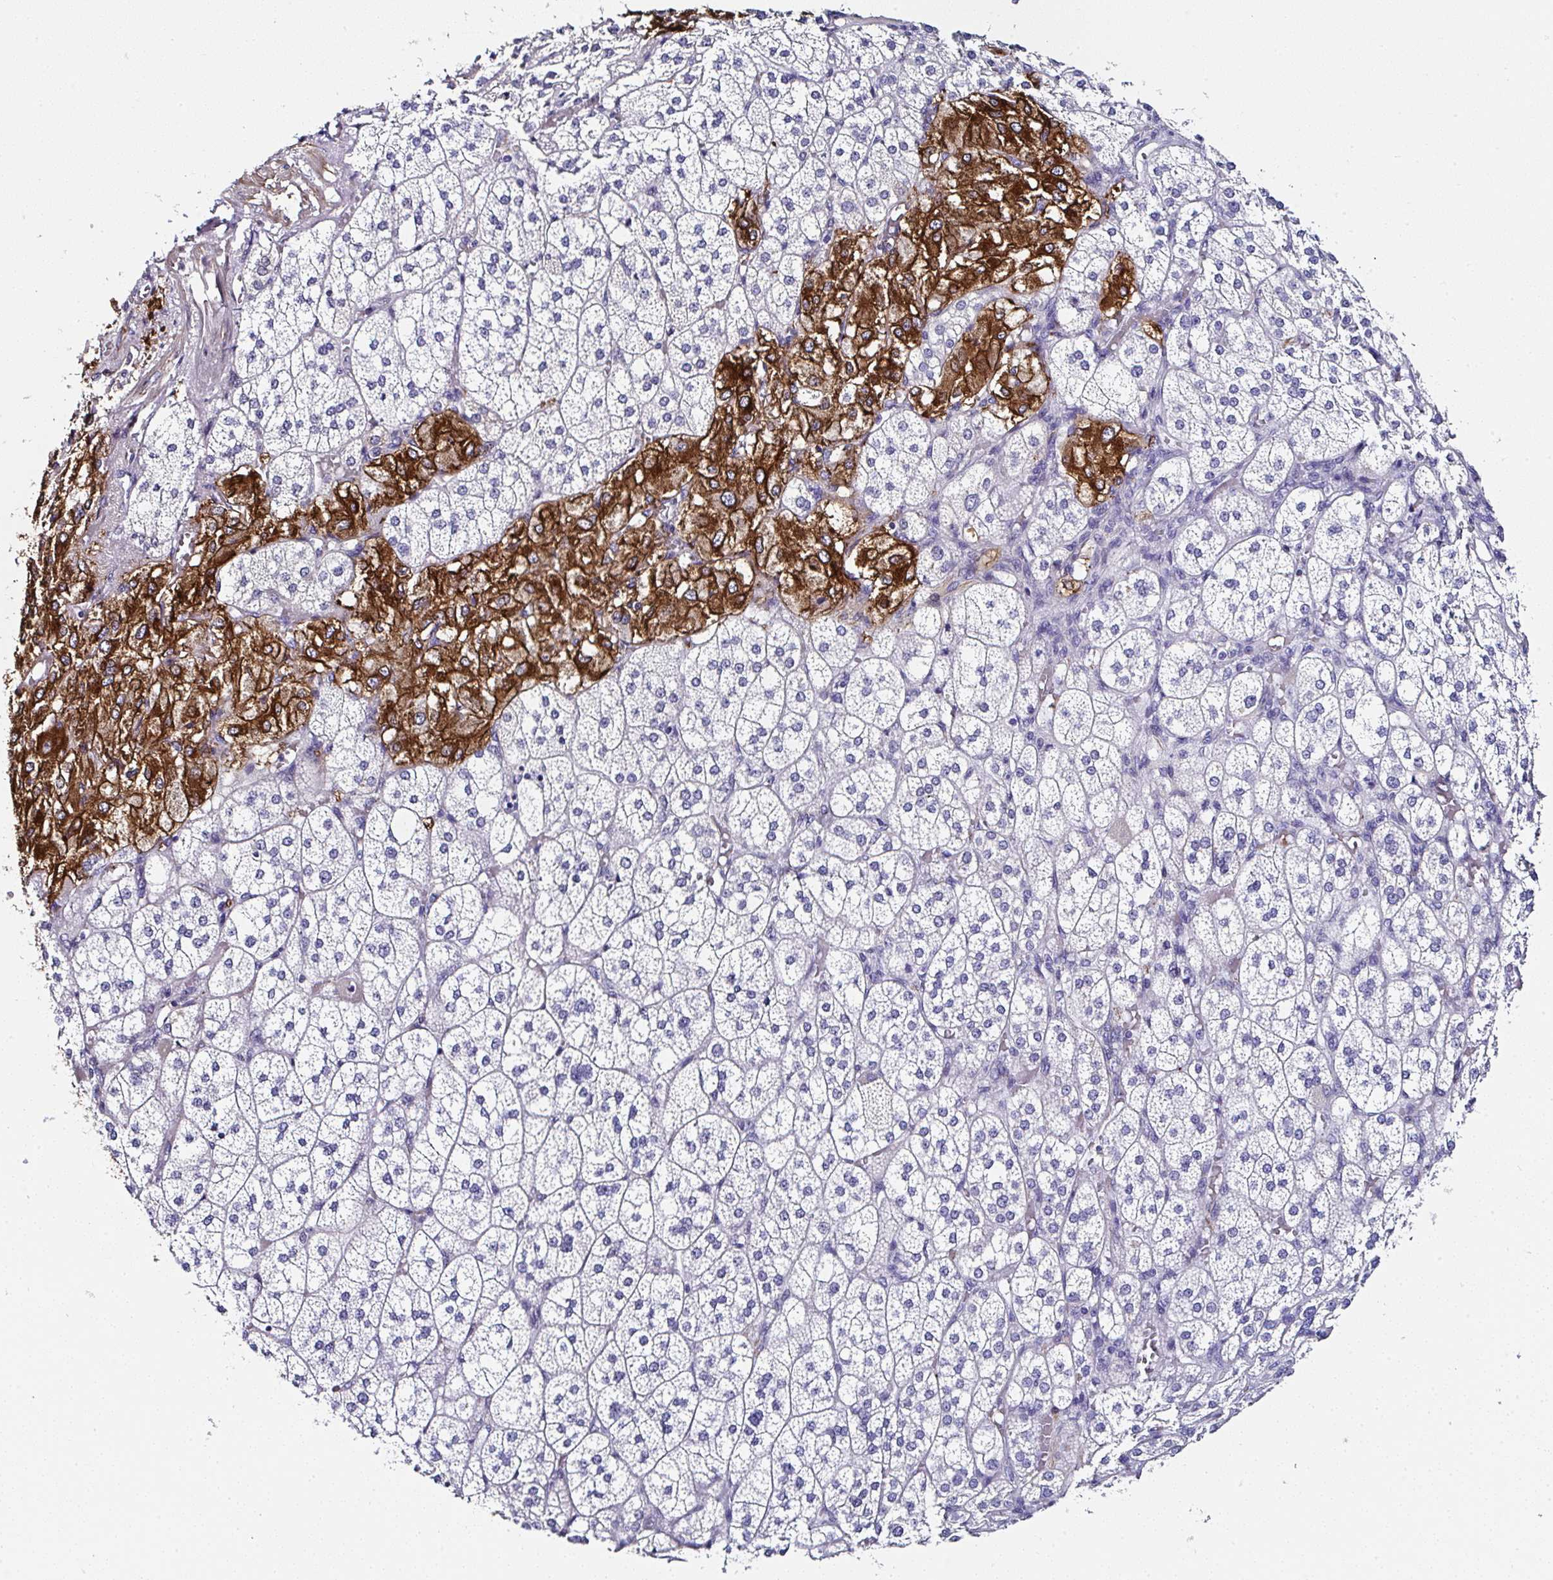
{"staining": {"intensity": "strong", "quantity": "<25%", "location": "cytoplasmic/membranous"}, "tissue": "adrenal gland", "cell_type": "Glandular cells", "image_type": "normal", "snomed": [{"axis": "morphology", "description": "Normal tissue, NOS"}, {"axis": "topography", "description": "Adrenal gland"}], "caption": "Immunohistochemical staining of benign adrenal gland shows strong cytoplasmic/membranous protein staining in approximately <25% of glandular cells.", "gene": "PPFIA4", "patient": {"sex": "female", "age": 60}}